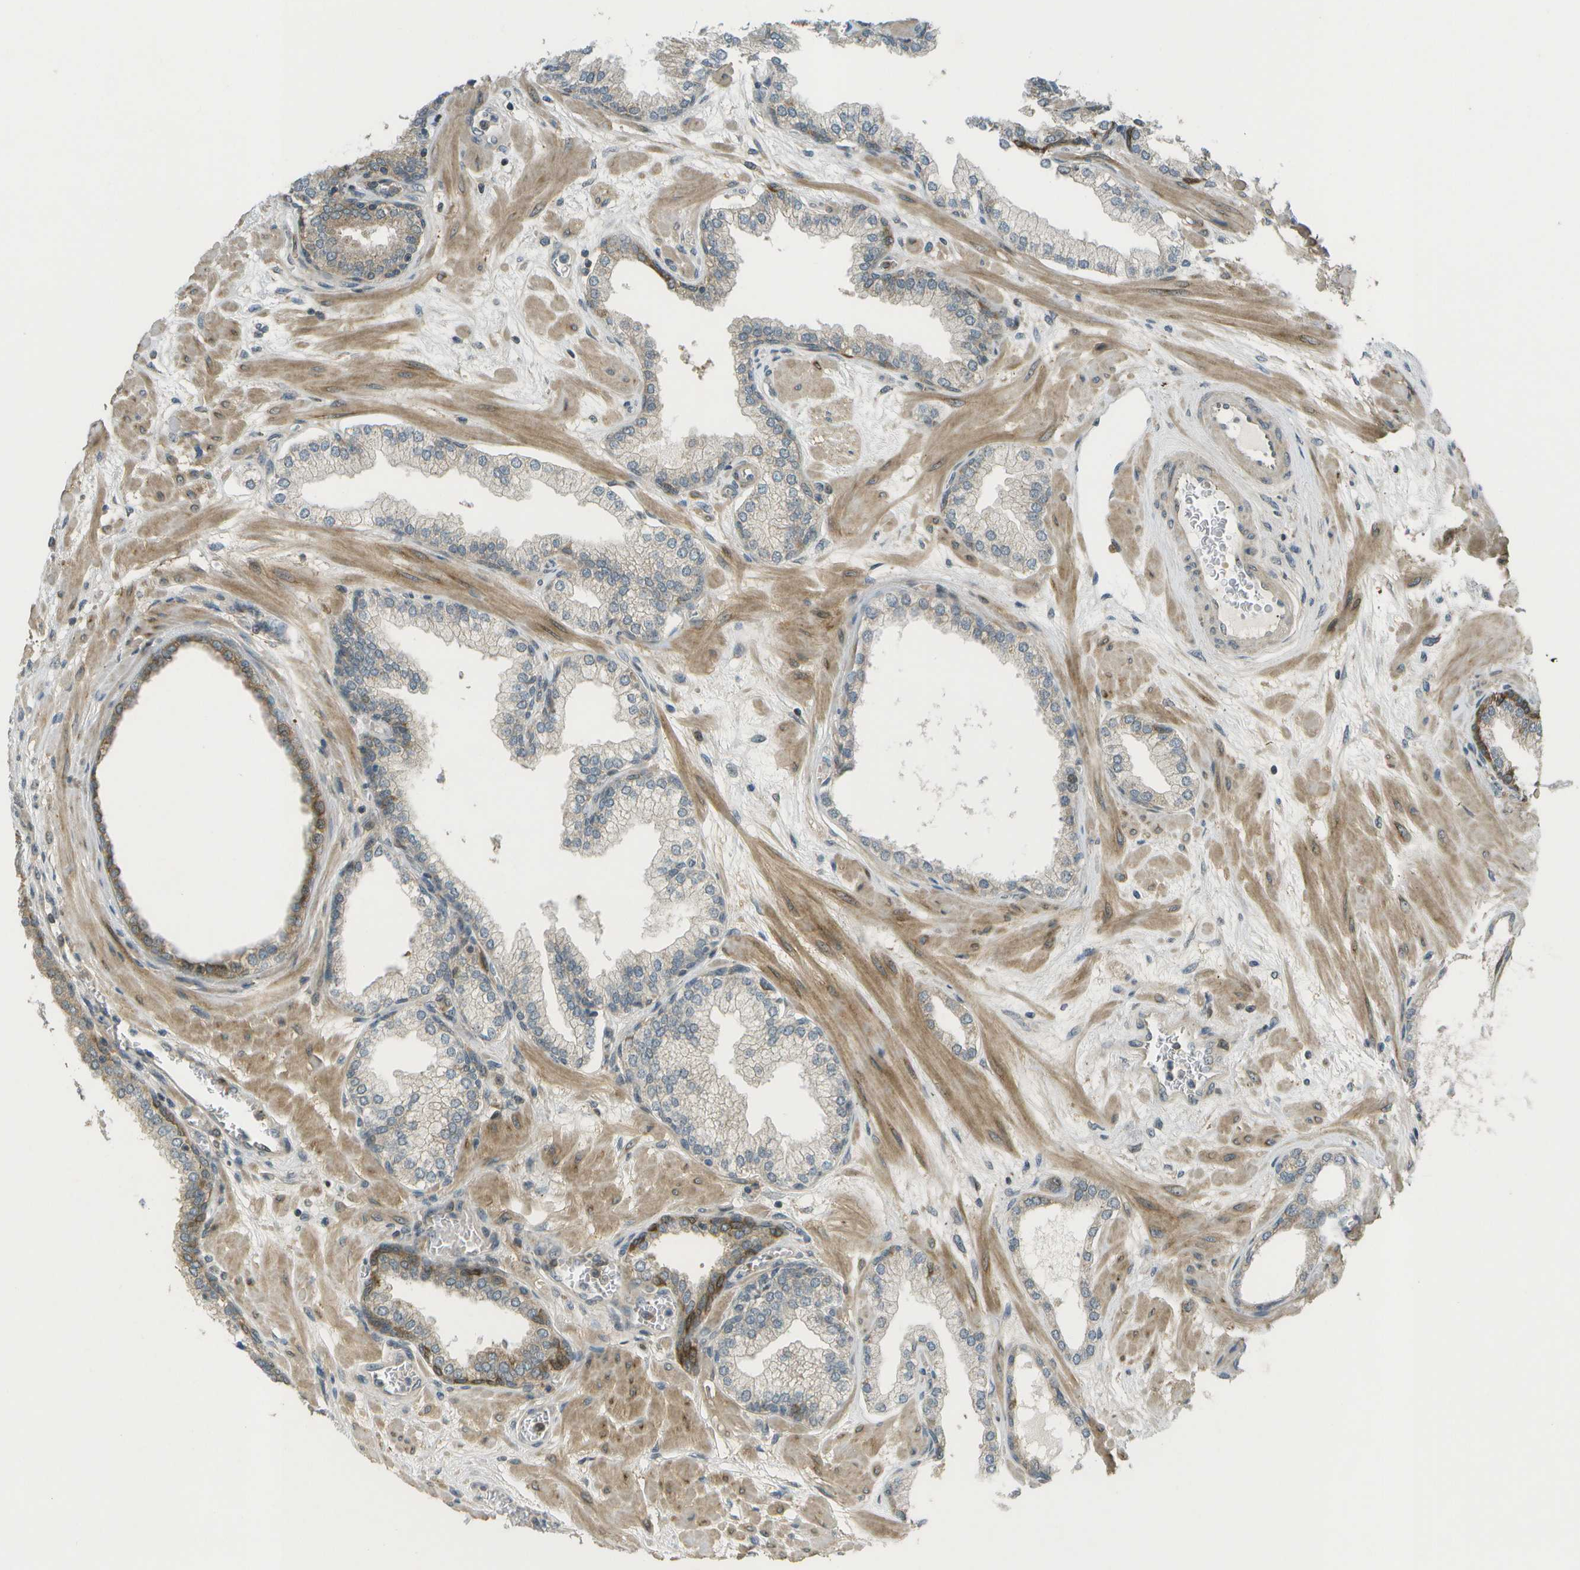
{"staining": {"intensity": "moderate", "quantity": "25%-75%", "location": "cytoplasmic/membranous"}, "tissue": "prostate", "cell_type": "Glandular cells", "image_type": "normal", "snomed": [{"axis": "morphology", "description": "Normal tissue, NOS"}, {"axis": "morphology", "description": "Urothelial carcinoma, Low grade"}, {"axis": "topography", "description": "Urinary bladder"}, {"axis": "topography", "description": "Prostate"}], "caption": "An immunohistochemistry photomicrograph of unremarkable tissue is shown. Protein staining in brown labels moderate cytoplasmic/membranous positivity in prostate within glandular cells. (Brightfield microscopy of DAB IHC at high magnification).", "gene": "WNK2", "patient": {"sex": "male", "age": 60}}